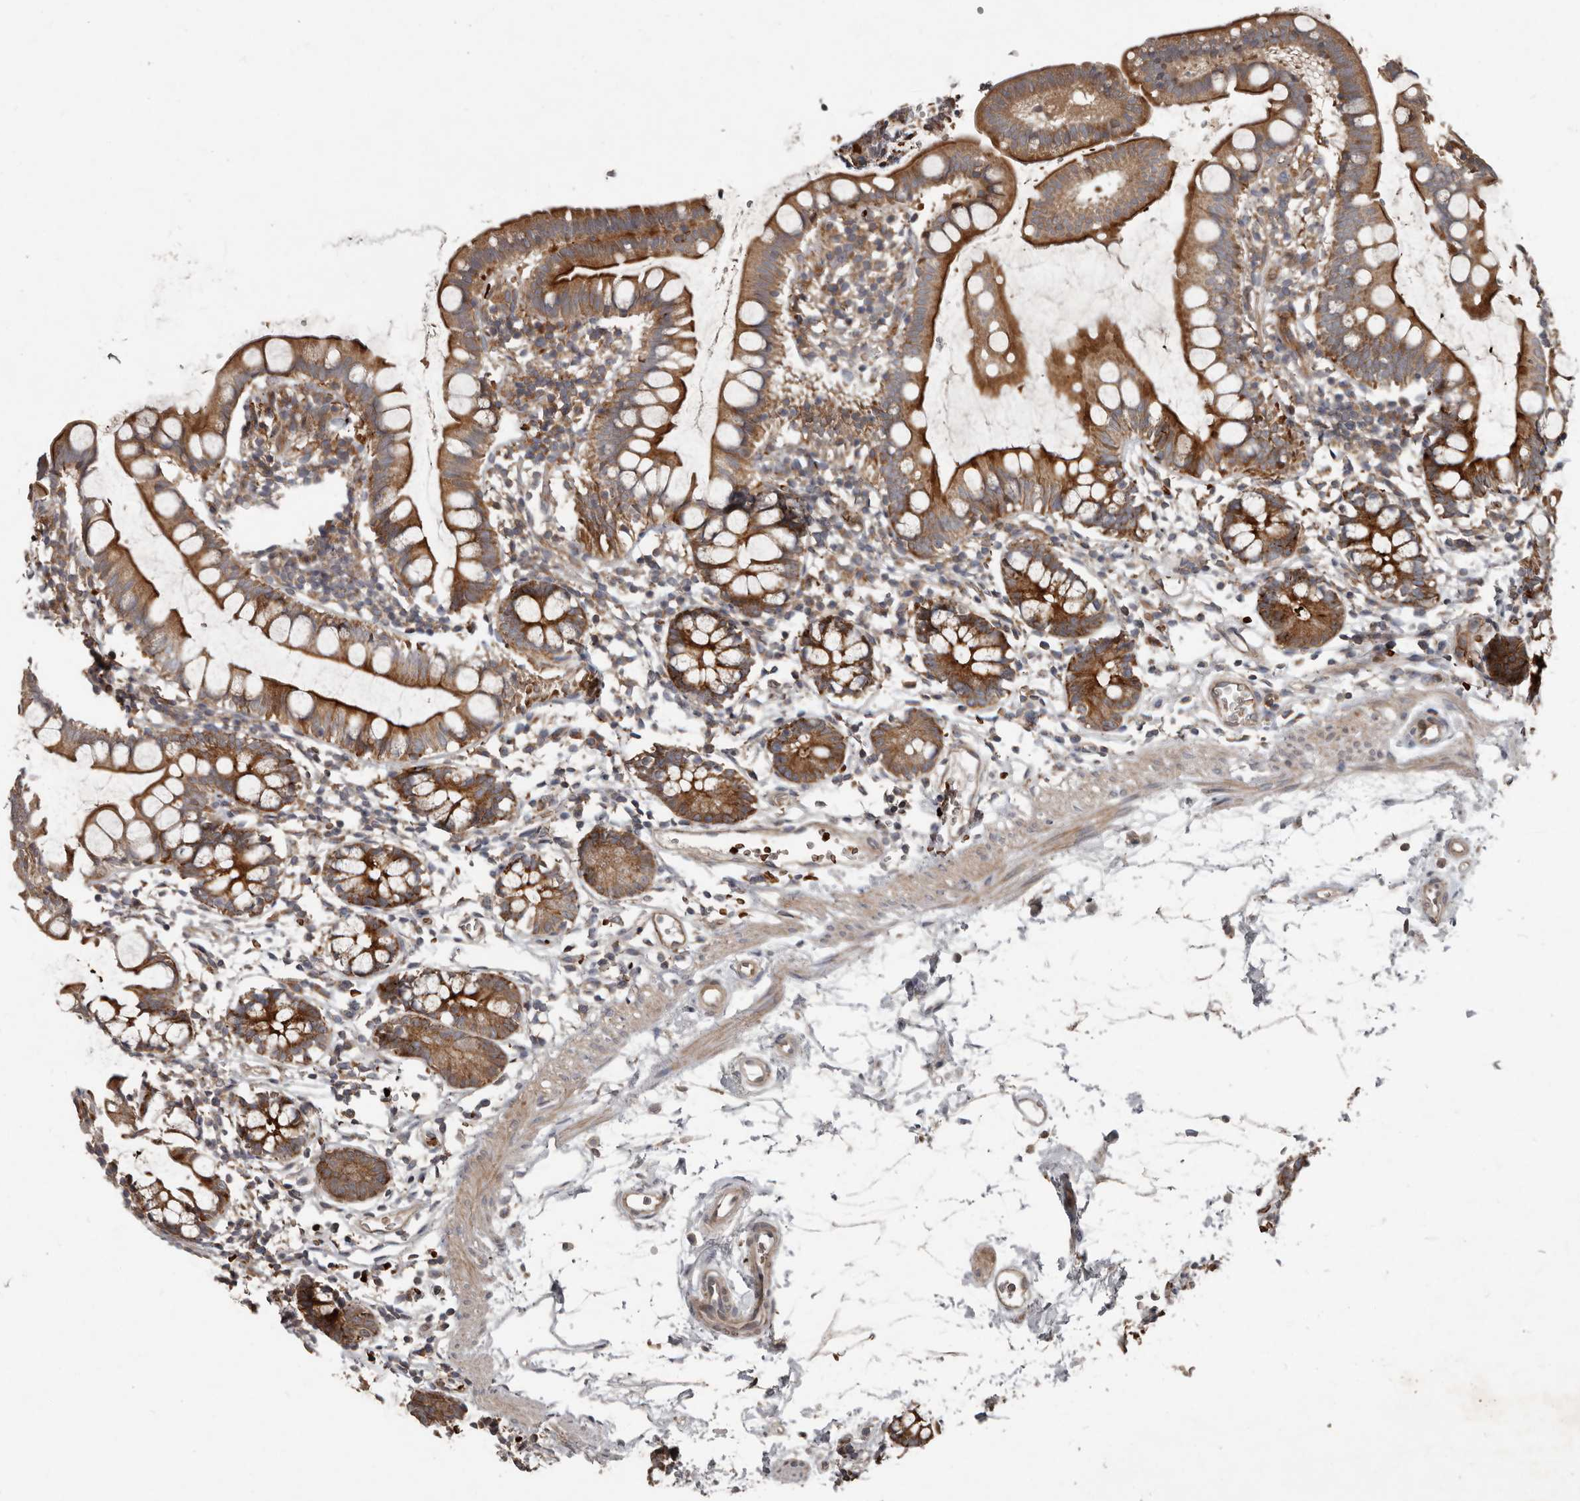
{"staining": {"intensity": "strong", "quantity": ">75%", "location": "cytoplasmic/membranous"}, "tissue": "small intestine", "cell_type": "Glandular cells", "image_type": "normal", "snomed": [{"axis": "morphology", "description": "Normal tissue, NOS"}, {"axis": "topography", "description": "Small intestine"}], "caption": "Immunohistochemistry (DAB) staining of benign human small intestine reveals strong cytoplasmic/membranous protein staining in approximately >75% of glandular cells. Nuclei are stained in blue.", "gene": "FBXO31", "patient": {"sex": "female", "age": 84}}